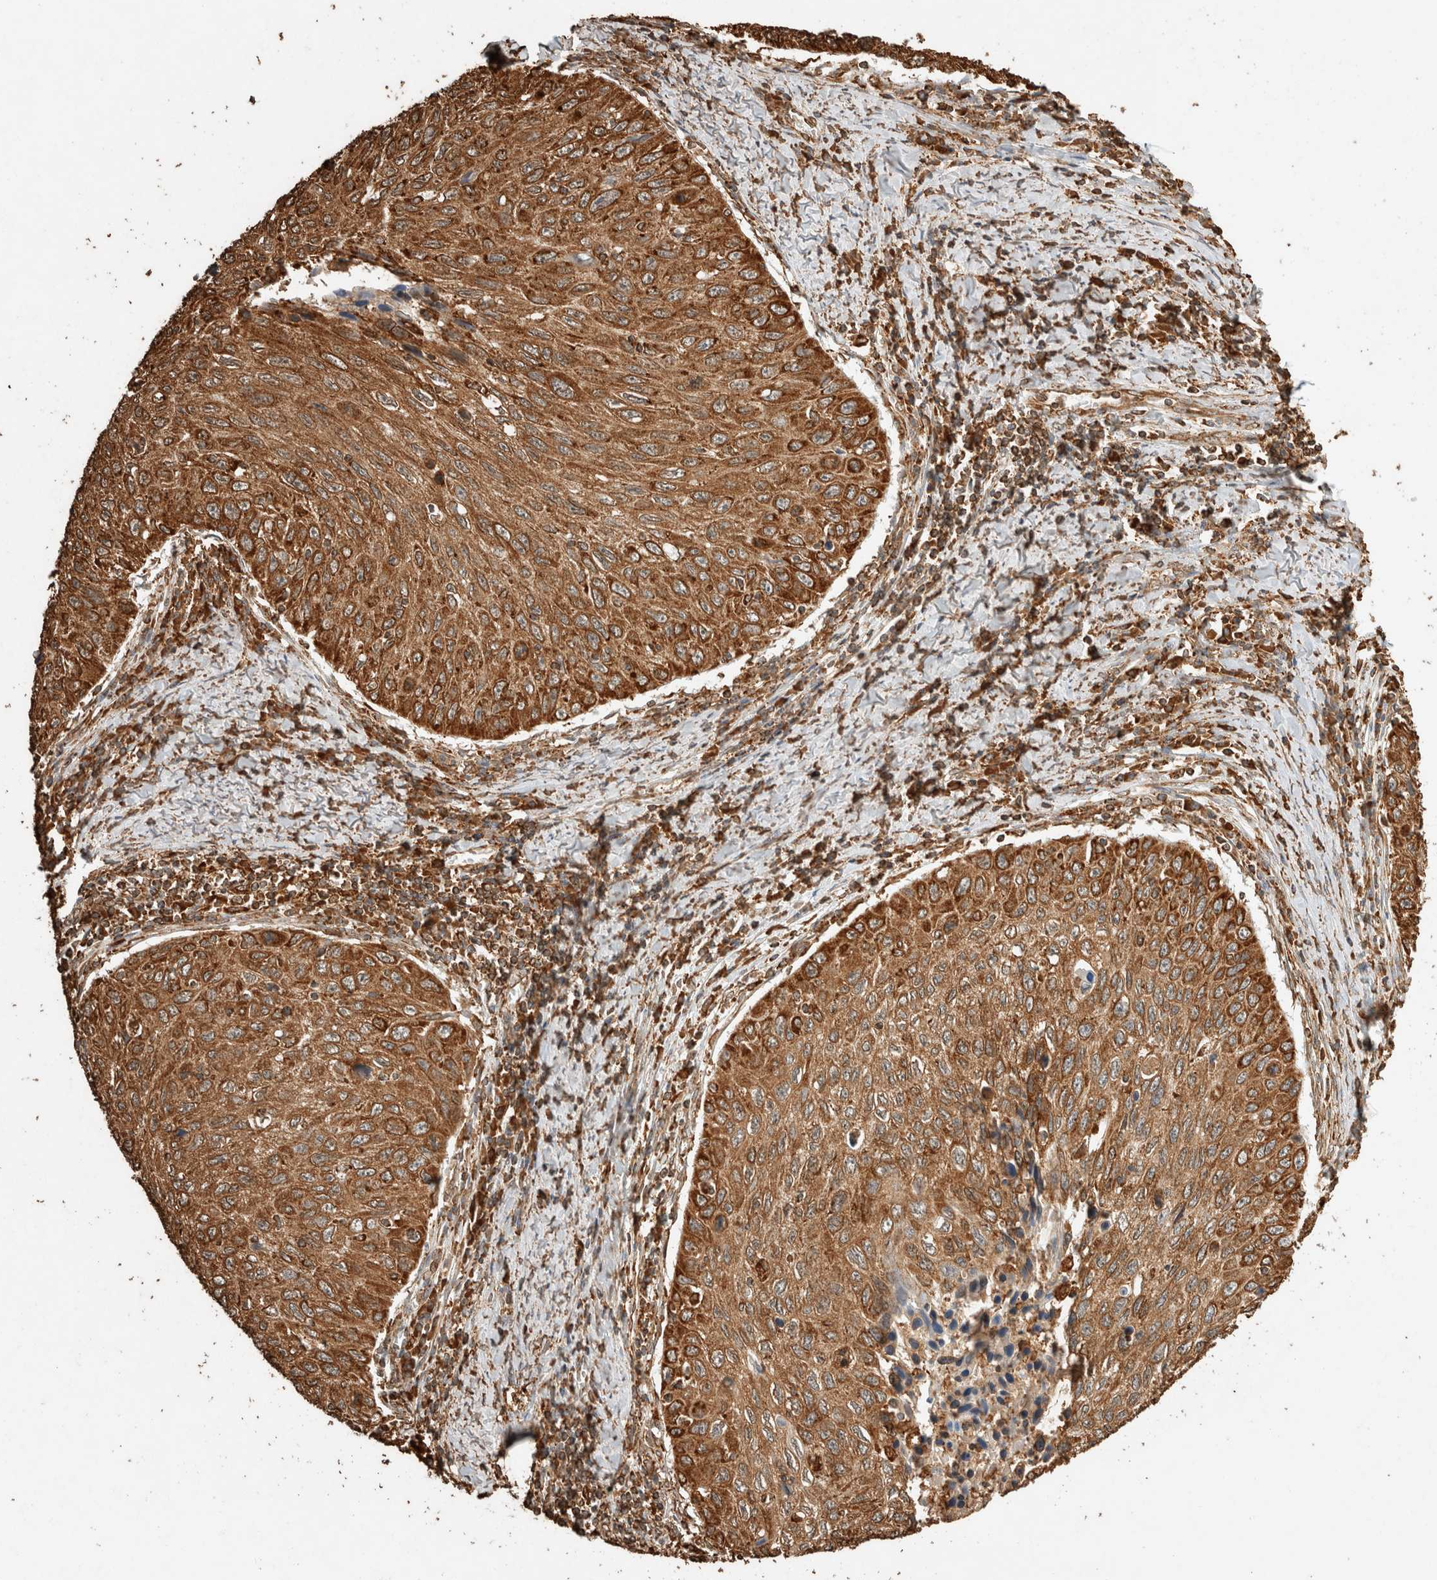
{"staining": {"intensity": "strong", "quantity": "25%-75%", "location": "cytoplasmic/membranous"}, "tissue": "cervical cancer", "cell_type": "Tumor cells", "image_type": "cancer", "snomed": [{"axis": "morphology", "description": "Squamous cell carcinoma, NOS"}, {"axis": "topography", "description": "Cervix"}], "caption": "Tumor cells exhibit high levels of strong cytoplasmic/membranous staining in about 25%-75% of cells in human cervical cancer.", "gene": "ERAP1", "patient": {"sex": "female", "age": 53}}